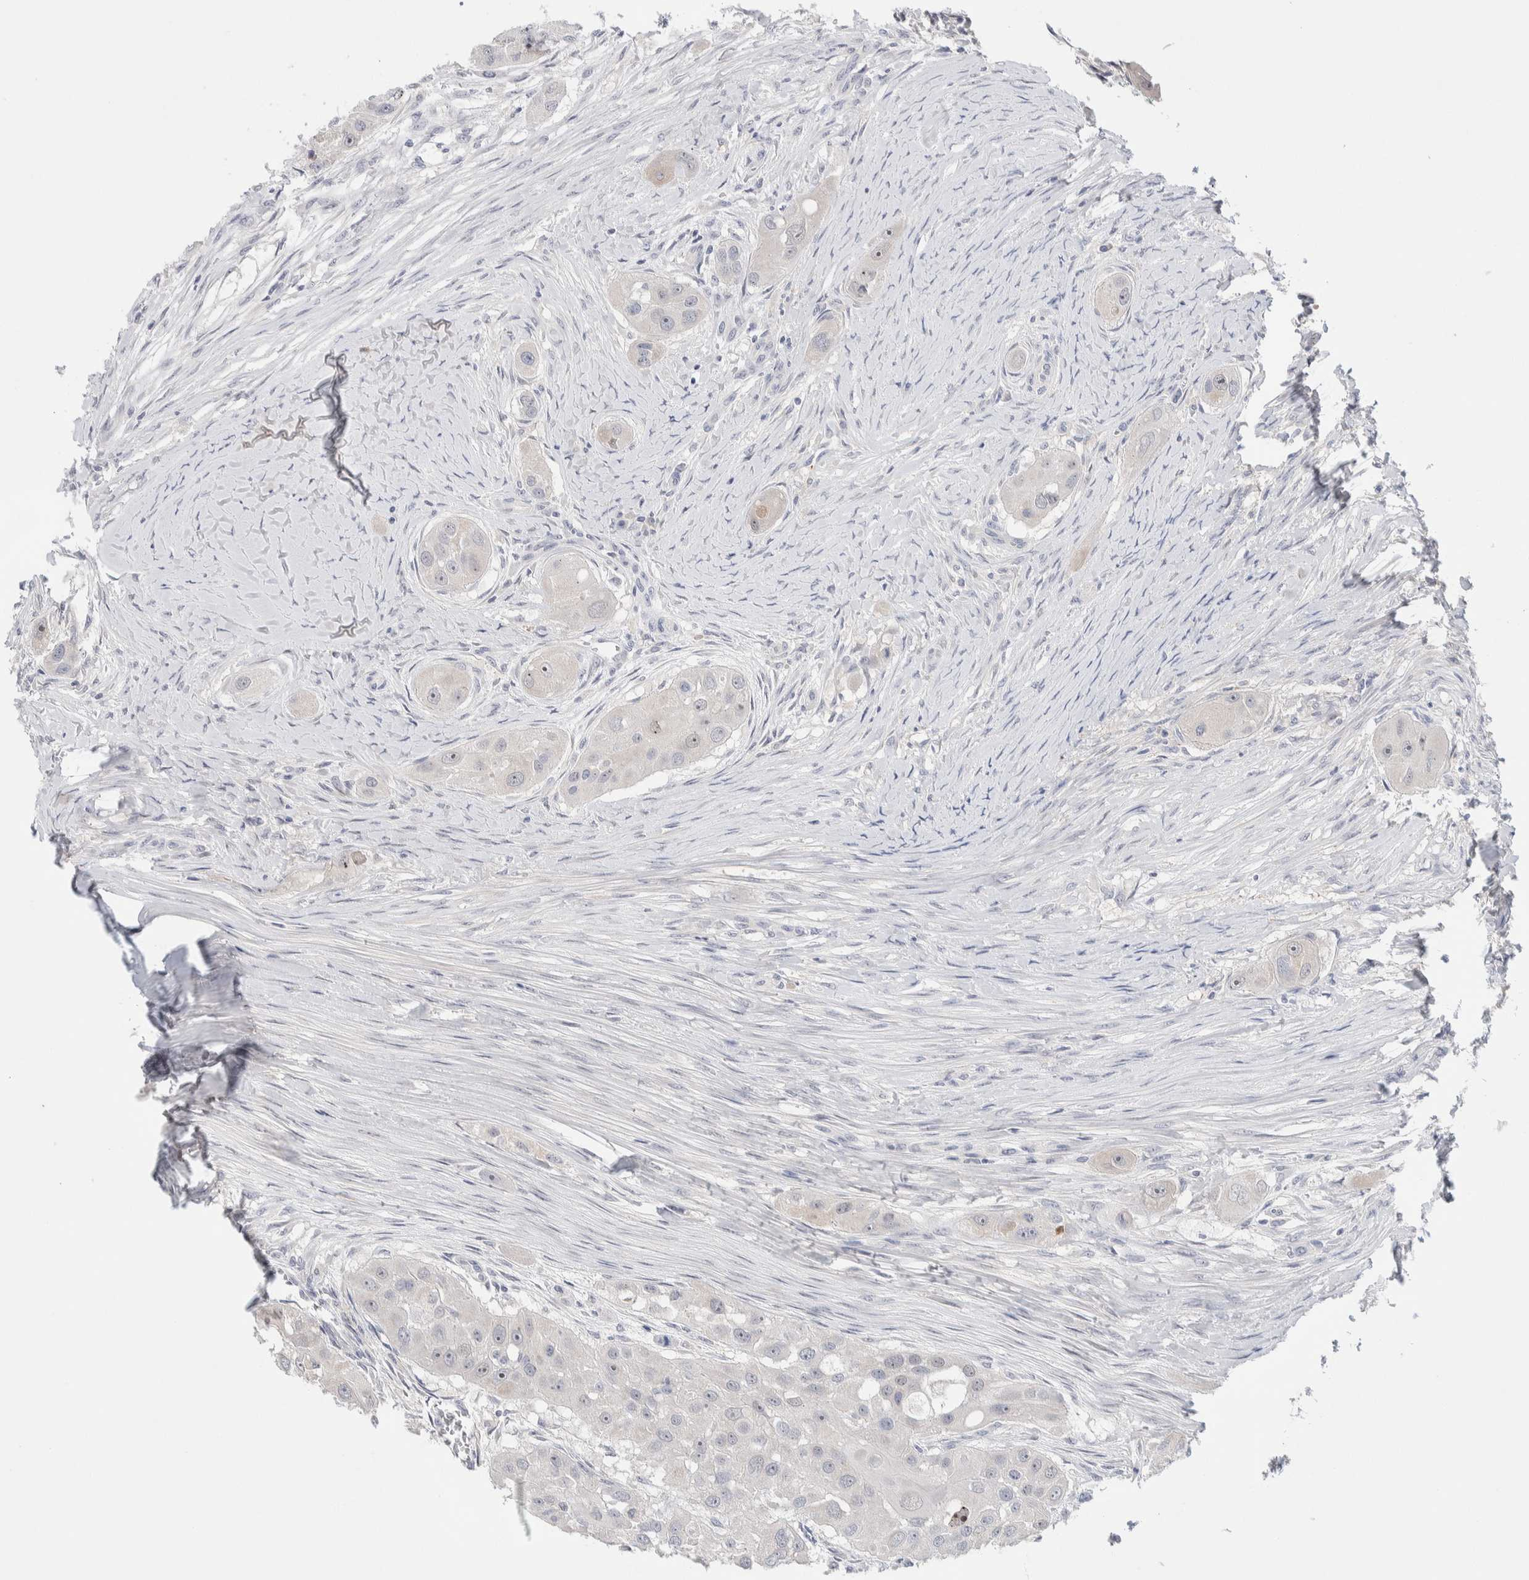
{"staining": {"intensity": "weak", "quantity": "<25%", "location": "nuclear"}, "tissue": "head and neck cancer", "cell_type": "Tumor cells", "image_type": "cancer", "snomed": [{"axis": "morphology", "description": "Normal tissue, NOS"}, {"axis": "morphology", "description": "Squamous cell carcinoma, NOS"}, {"axis": "topography", "description": "Skeletal muscle"}, {"axis": "topography", "description": "Head-Neck"}], "caption": "Head and neck squamous cell carcinoma was stained to show a protein in brown. There is no significant expression in tumor cells.", "gene": "DNAJB6", "patient": {"sex": "male", "age": 51}}